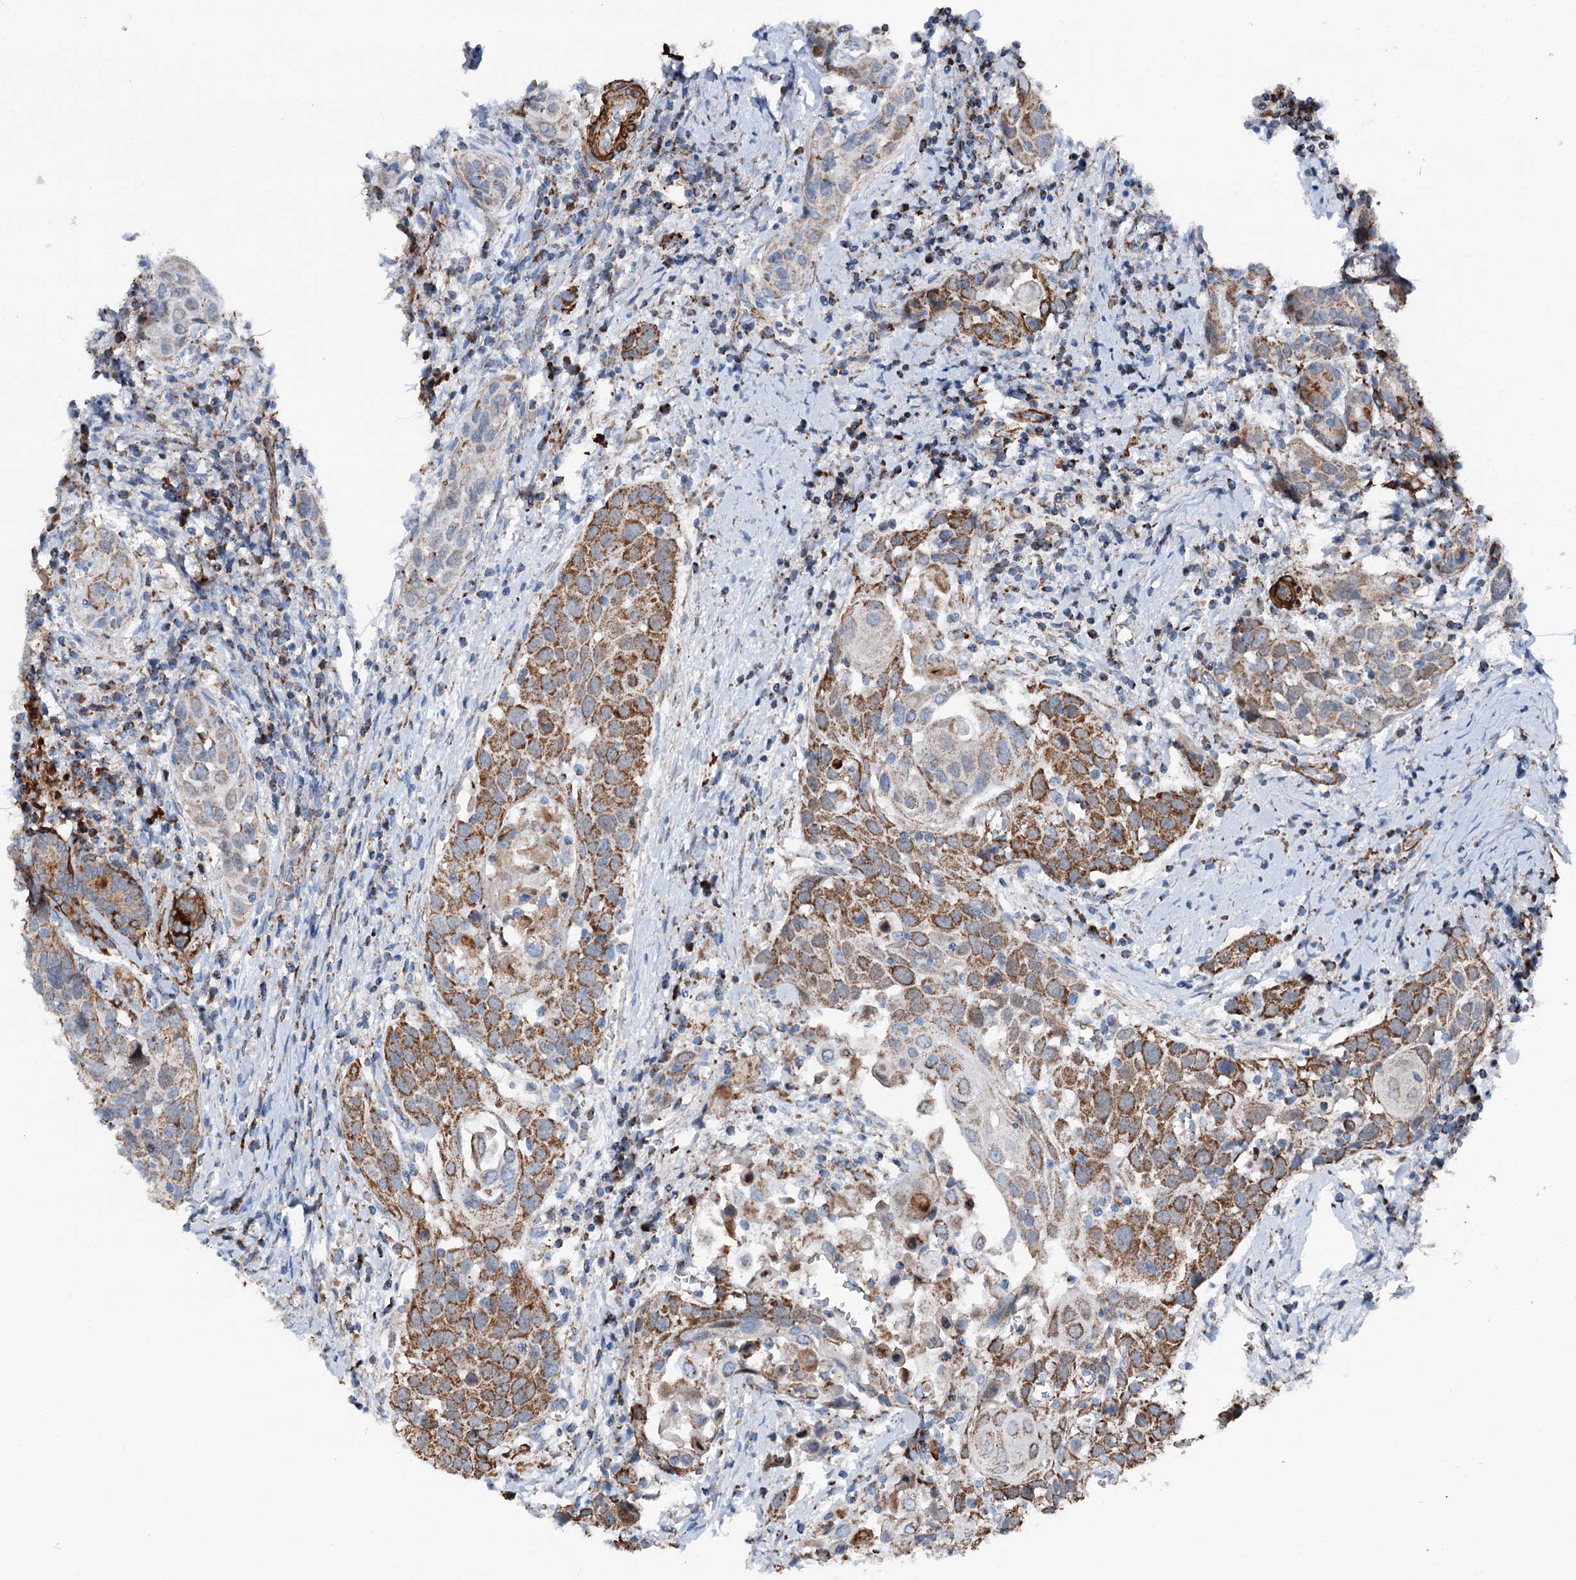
{"staining": {"intensity": "moderate", "quantity": ">75%", "location": "cytoplasmic/membranous"}, "tissue": "head and neck cancer", "cell_type": "Tumor cells", "image_type": "cancer", "snomed": [{"axis": "morphology", "description": "Squamous cell carcinoma, NOS"}, {"axis": "topography", "description": "Oral tissue"}, {"axis": "topography", "description": "Head-Neck"}], "caption": "Immunohistochemical staining of human head and neck squamous cell carcinoma exhibits medium levels of moderate cytoplasmic/membranous expression in approximately >75% of tumor cells.", "gene": "DDIAS", "patient": {"sex": "female", "age": 50}}